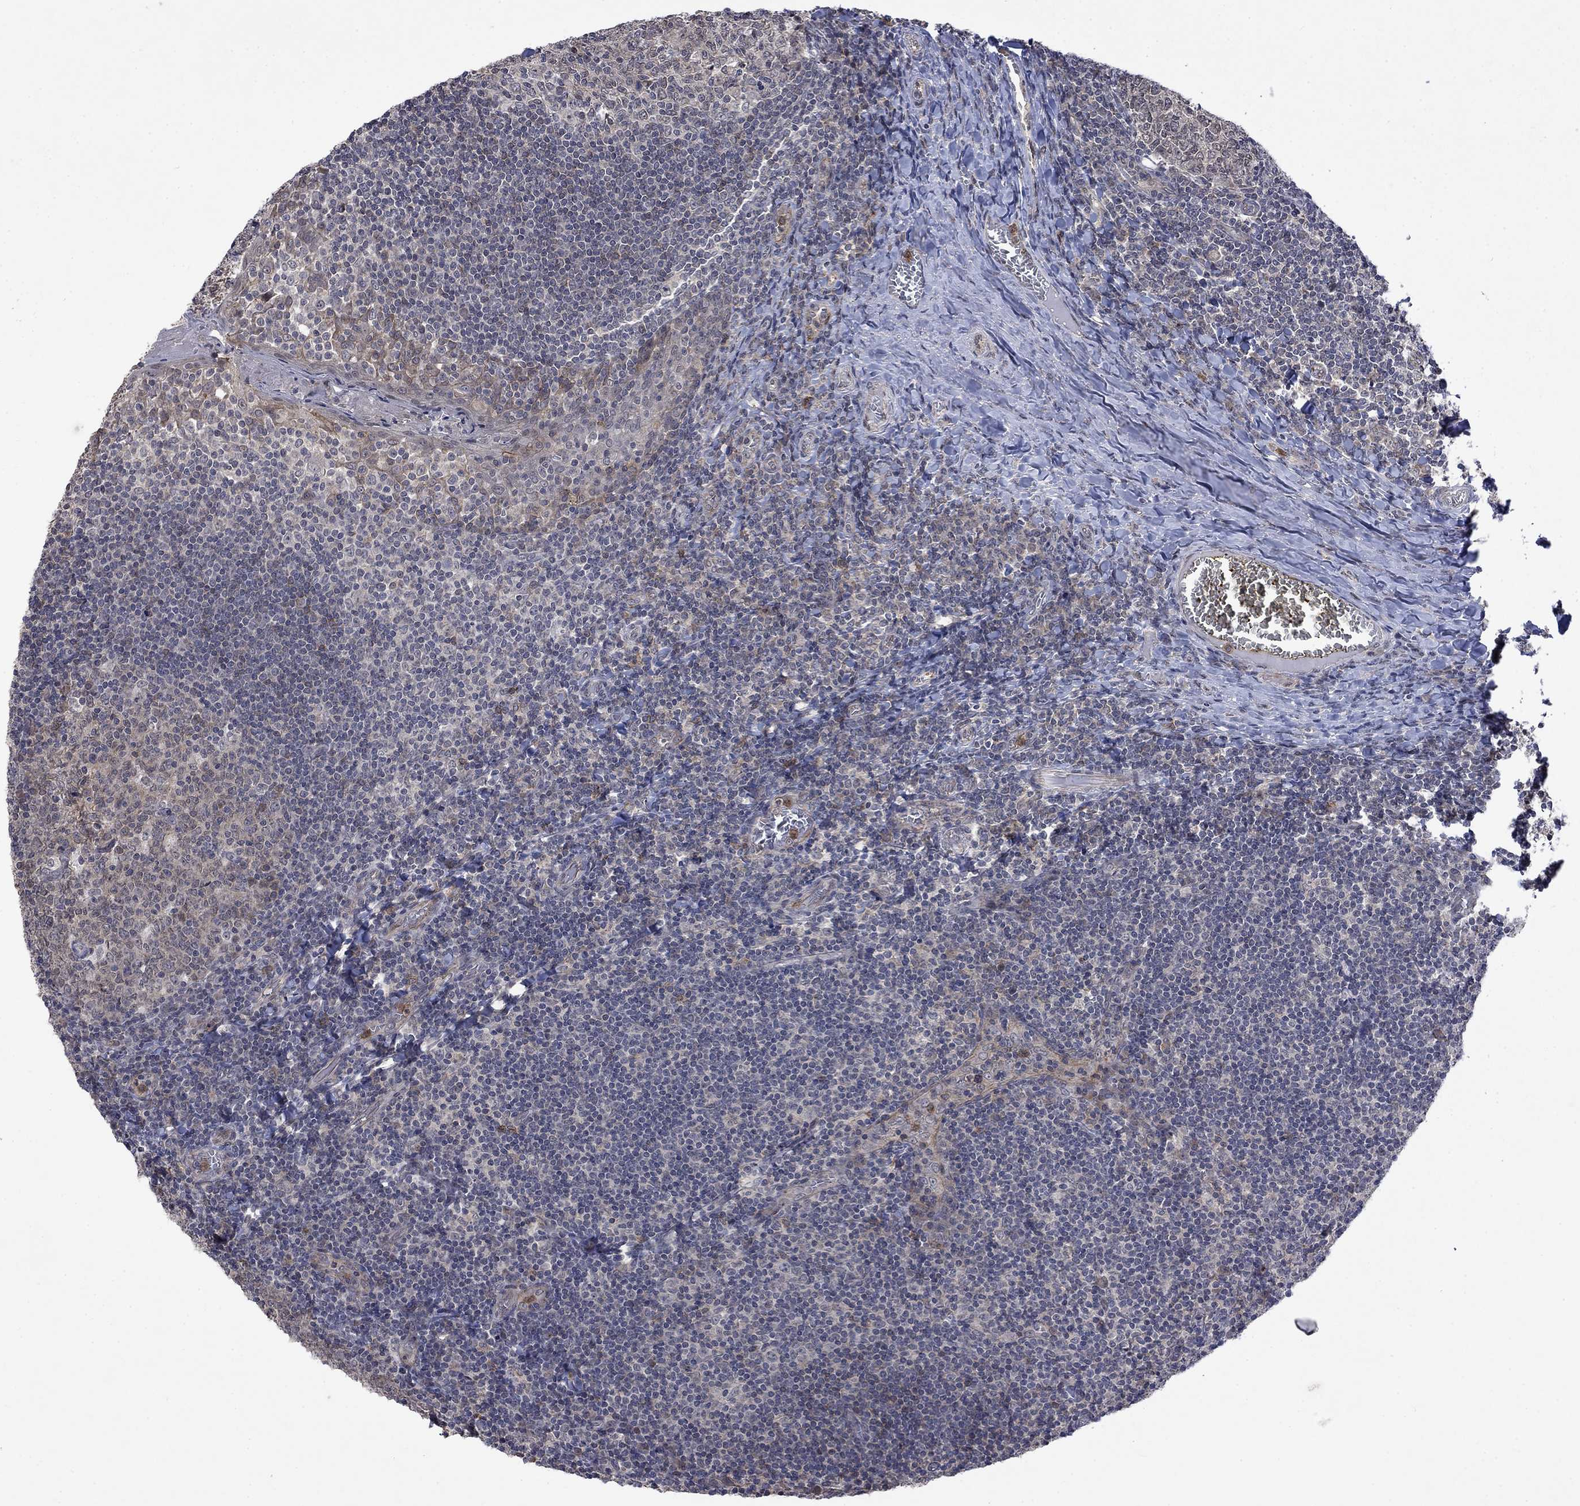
{"staining": {"intensity": "negative", "quantity": "none", "location": "none"}, "tissue": "tonsil", "cell_type": "Germinal center cells", "image_type": "normal", "snomed": [{"axis": "morphology", "description": "Normal tissue, NOS"}, {"axis": "topography", "description": "Tonsil"}], "caption": "The photomicrograph displays no staining of germinal center cells in benign tonsil.", "gene": "PPP1R9A", "patient": {"sex": "female", "age": 13}}